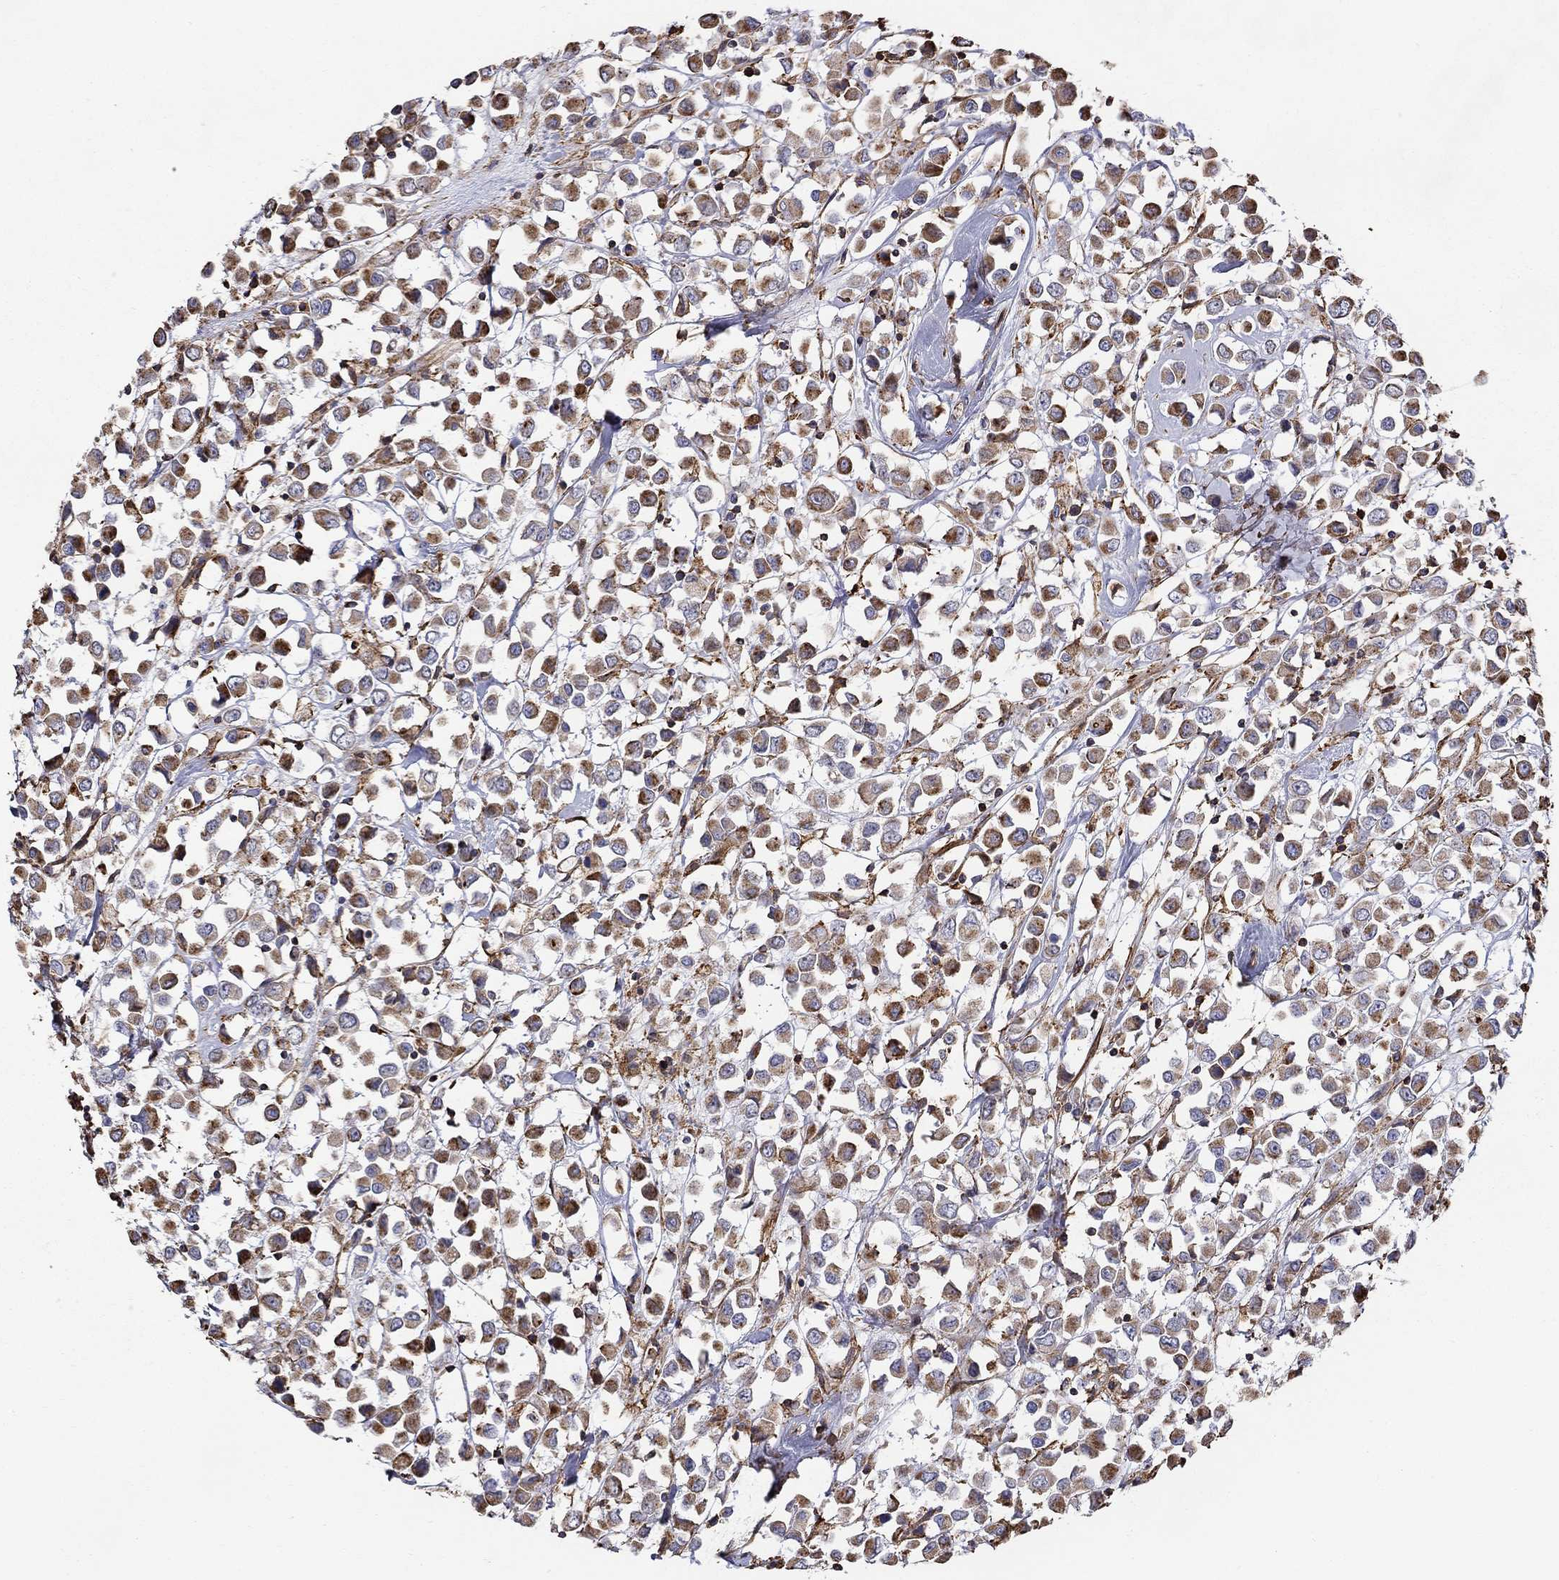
{"staining": {"intensity": "strong", "quantity": "25%-75%", "location": "cytoplasmic/membranous"}, "tissue": "breast cancer", "cell_type": "Tumor cells", "image_type": "cancer", "snomed": [{"axis": "morphology", "description": "Duct carcinoma"}, {"axis": "topography", "description": "Breast"}], "caption": "A high-resolution photomicrograph shows immunohistochemistry (IHC) staining of infiltrating ductal carcinoma (breast), which displays strong cytoplasmic/membranous staining in approximately 25%-75% of tumor cells.", "gene": "NPHP1", "patient": {"sex": "female", "age": 61}}